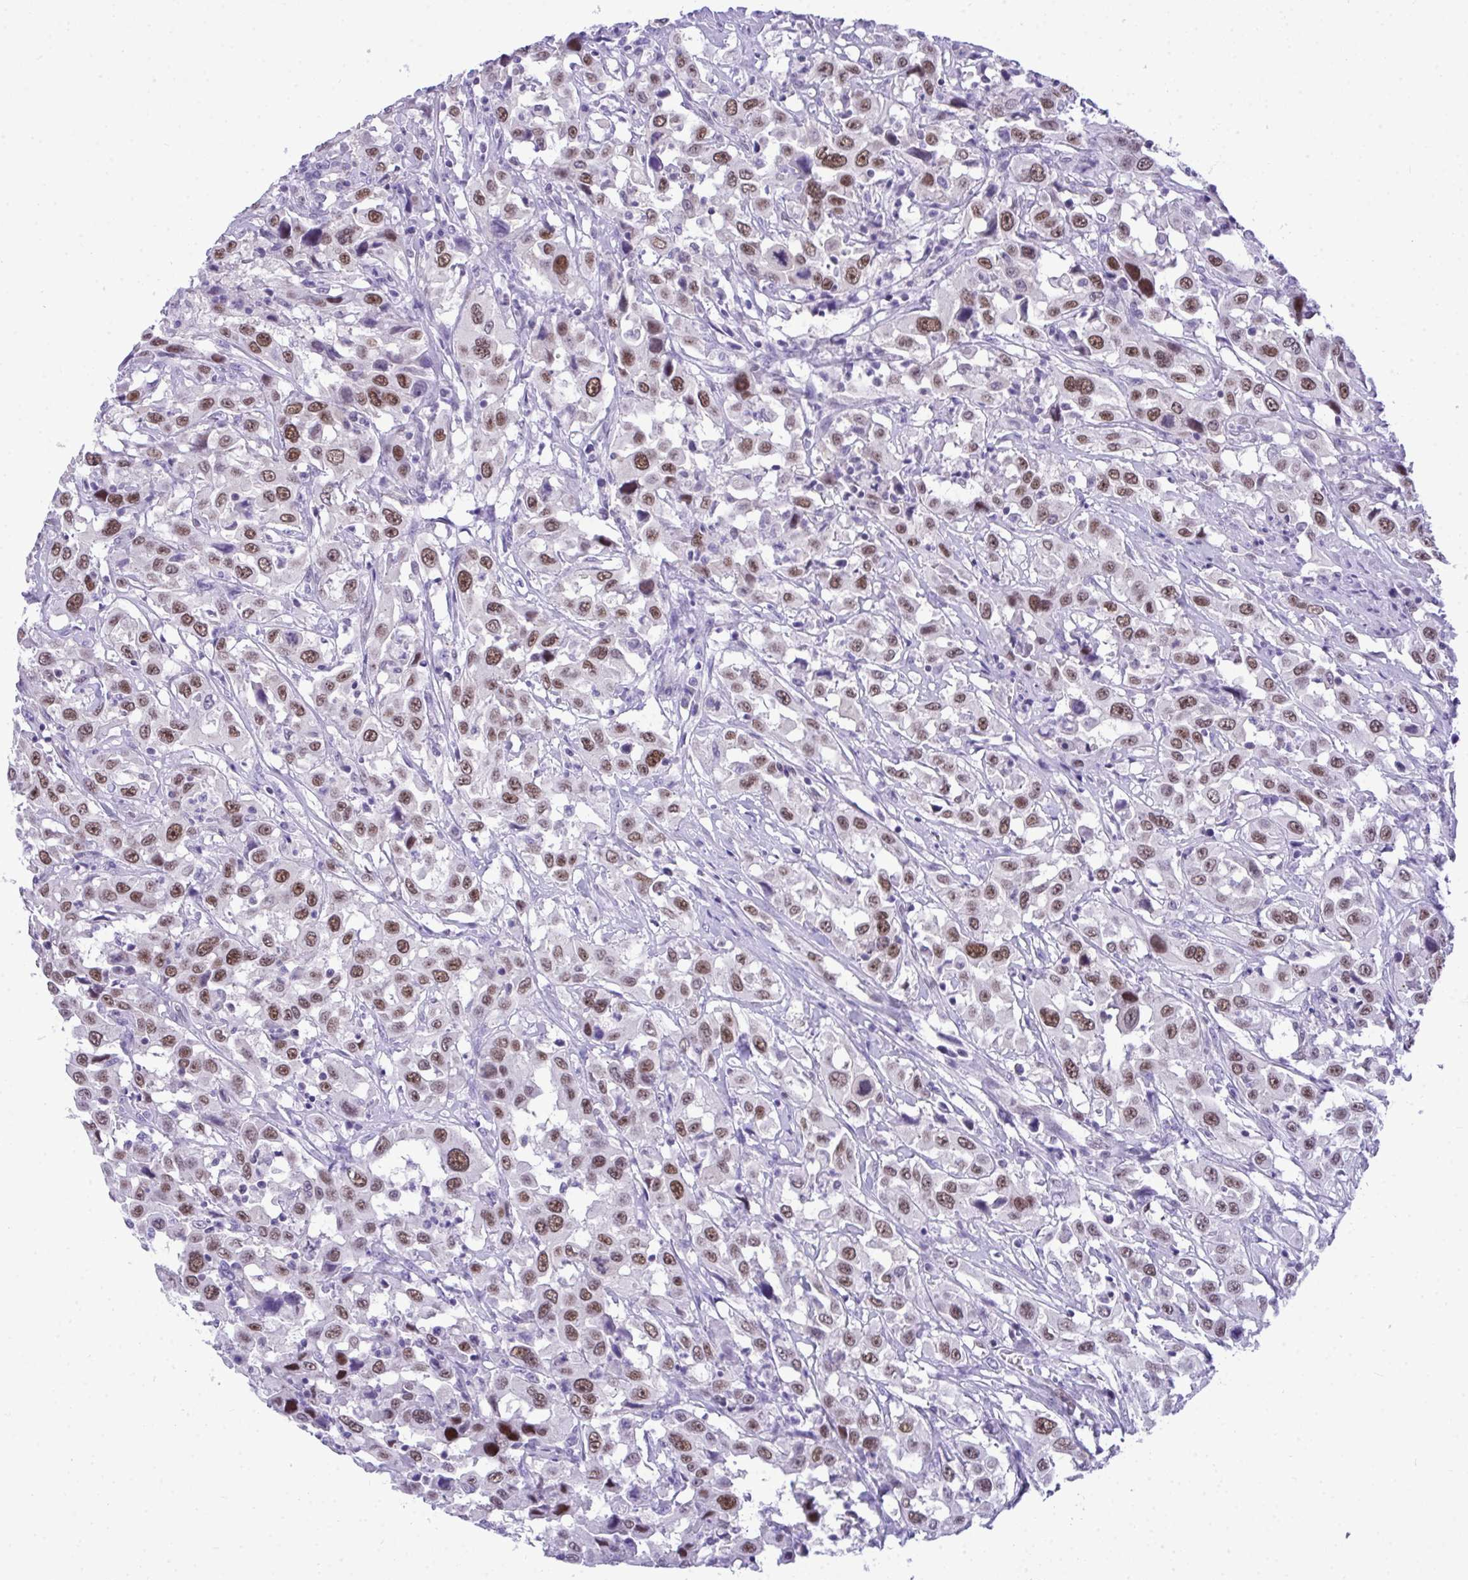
{"staining": {"intensity": "moderate", "quantity": ">75%", "location": "nuclear"}, "tissue": "urothelial cancer", "cell_type": "Tumor cells", "image_type": "cancer", "snomed": [{"axis": "morphology", "description": "Urothelial carcinoma, High grade"}, {"axis": "topography", "description": "Urinary bladder"}], "caption": "Immunohistochemistry image of human high-grade urothelial carcinoma stained for a protein (brown), which displays medium levels of moderate nuclear expression in about >75% of tumor cells.", "gene": "TEAD4", "patient": {"sex": "male", "age": 61}}